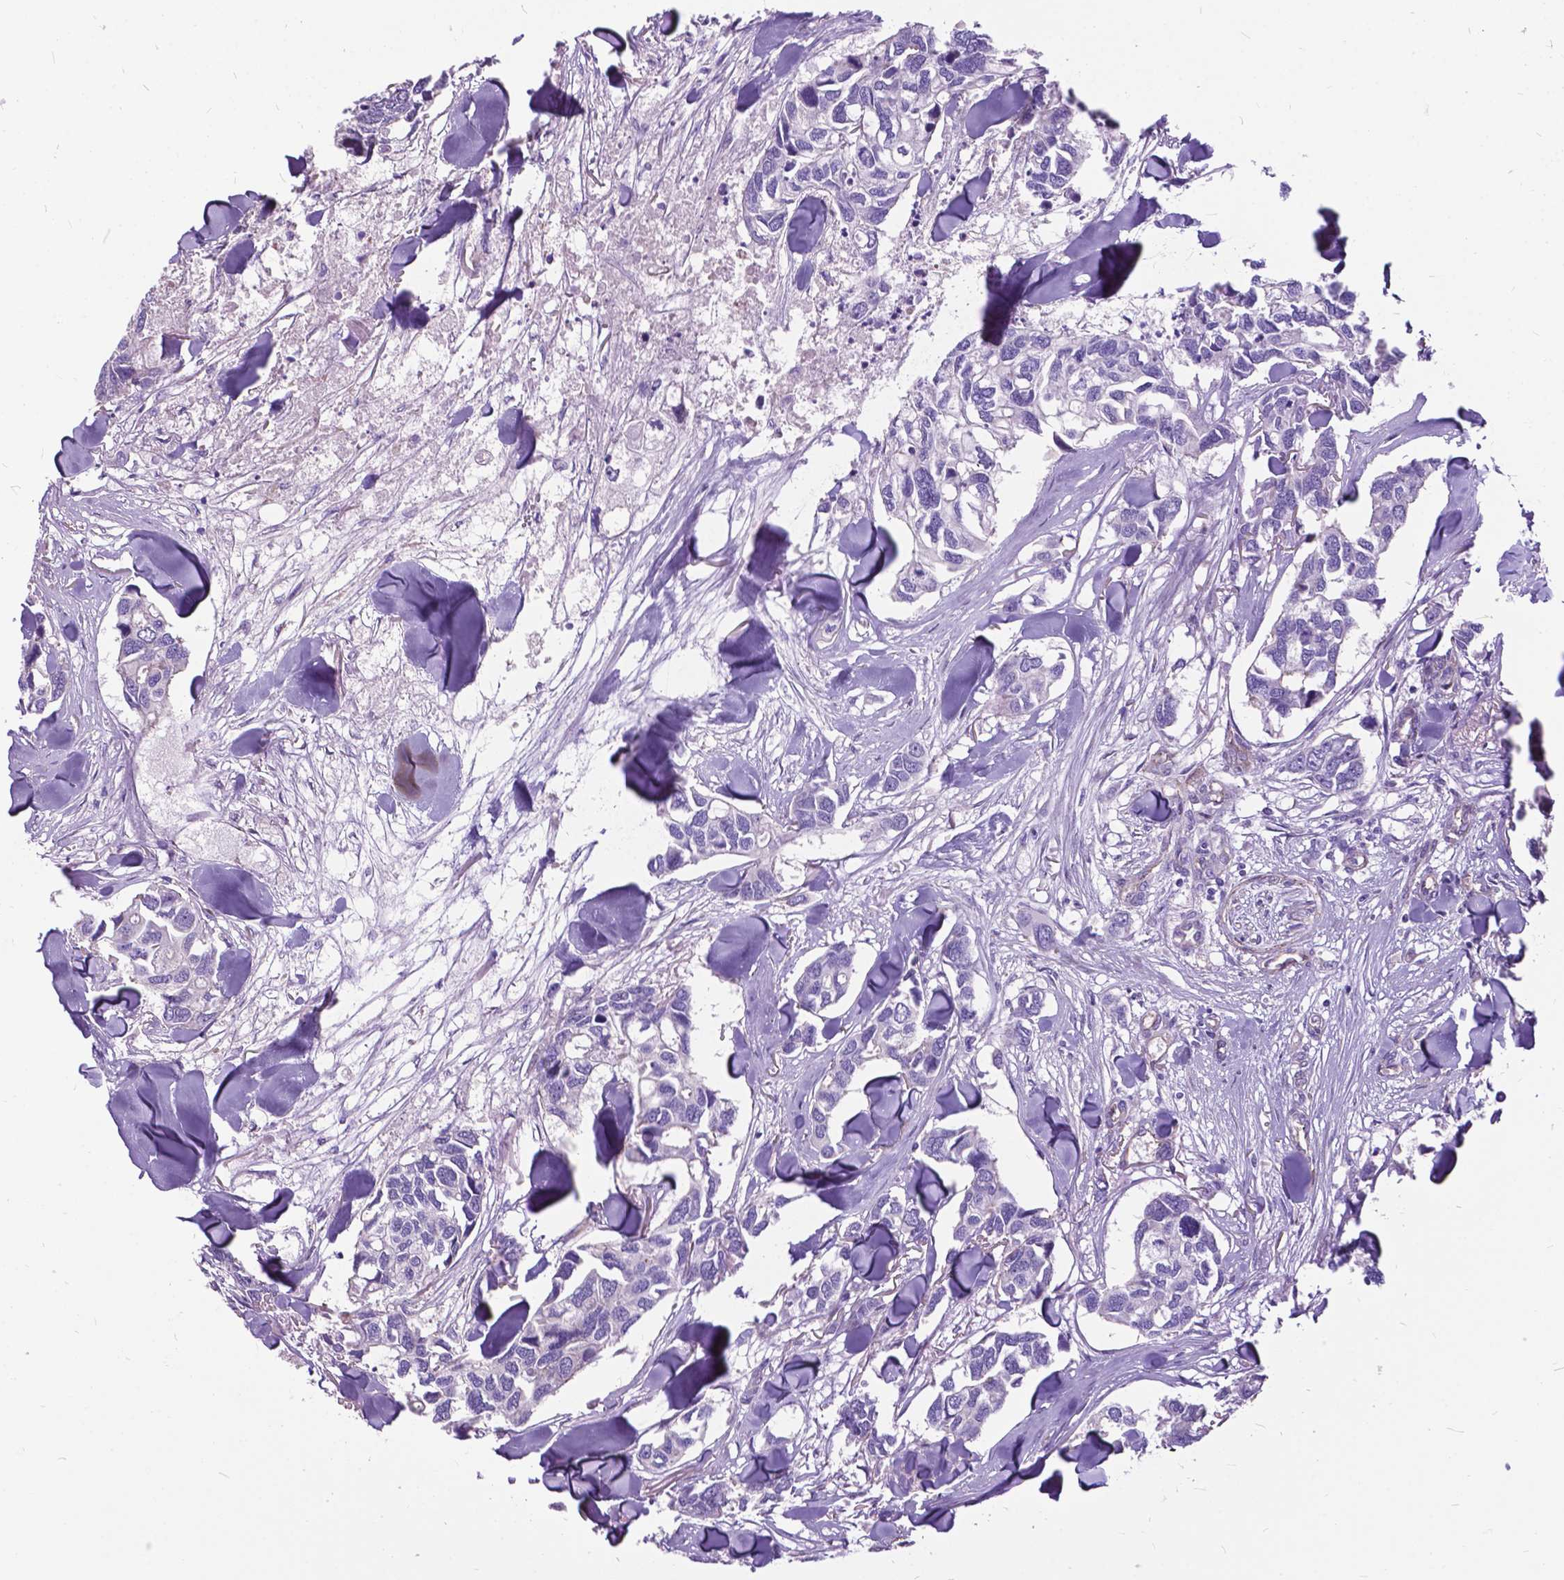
{"staining": {"intensity": "negative", "quantity": "none", "location": "none"}, "tissue": "breast cancer", "cell_type": "Tumor cells", "image_type": "cancer", "snomed": [{"axis": "morphology", "description": "Duct carcinoma"}, {"axis": "topography", "description": "Breast"}], "caption": "A histopathology image of breast cancer stained for a protein displays no brown staining in tumor cells.", "gene": "FLT4", "patient": {"sex": "female", "age": 83}}